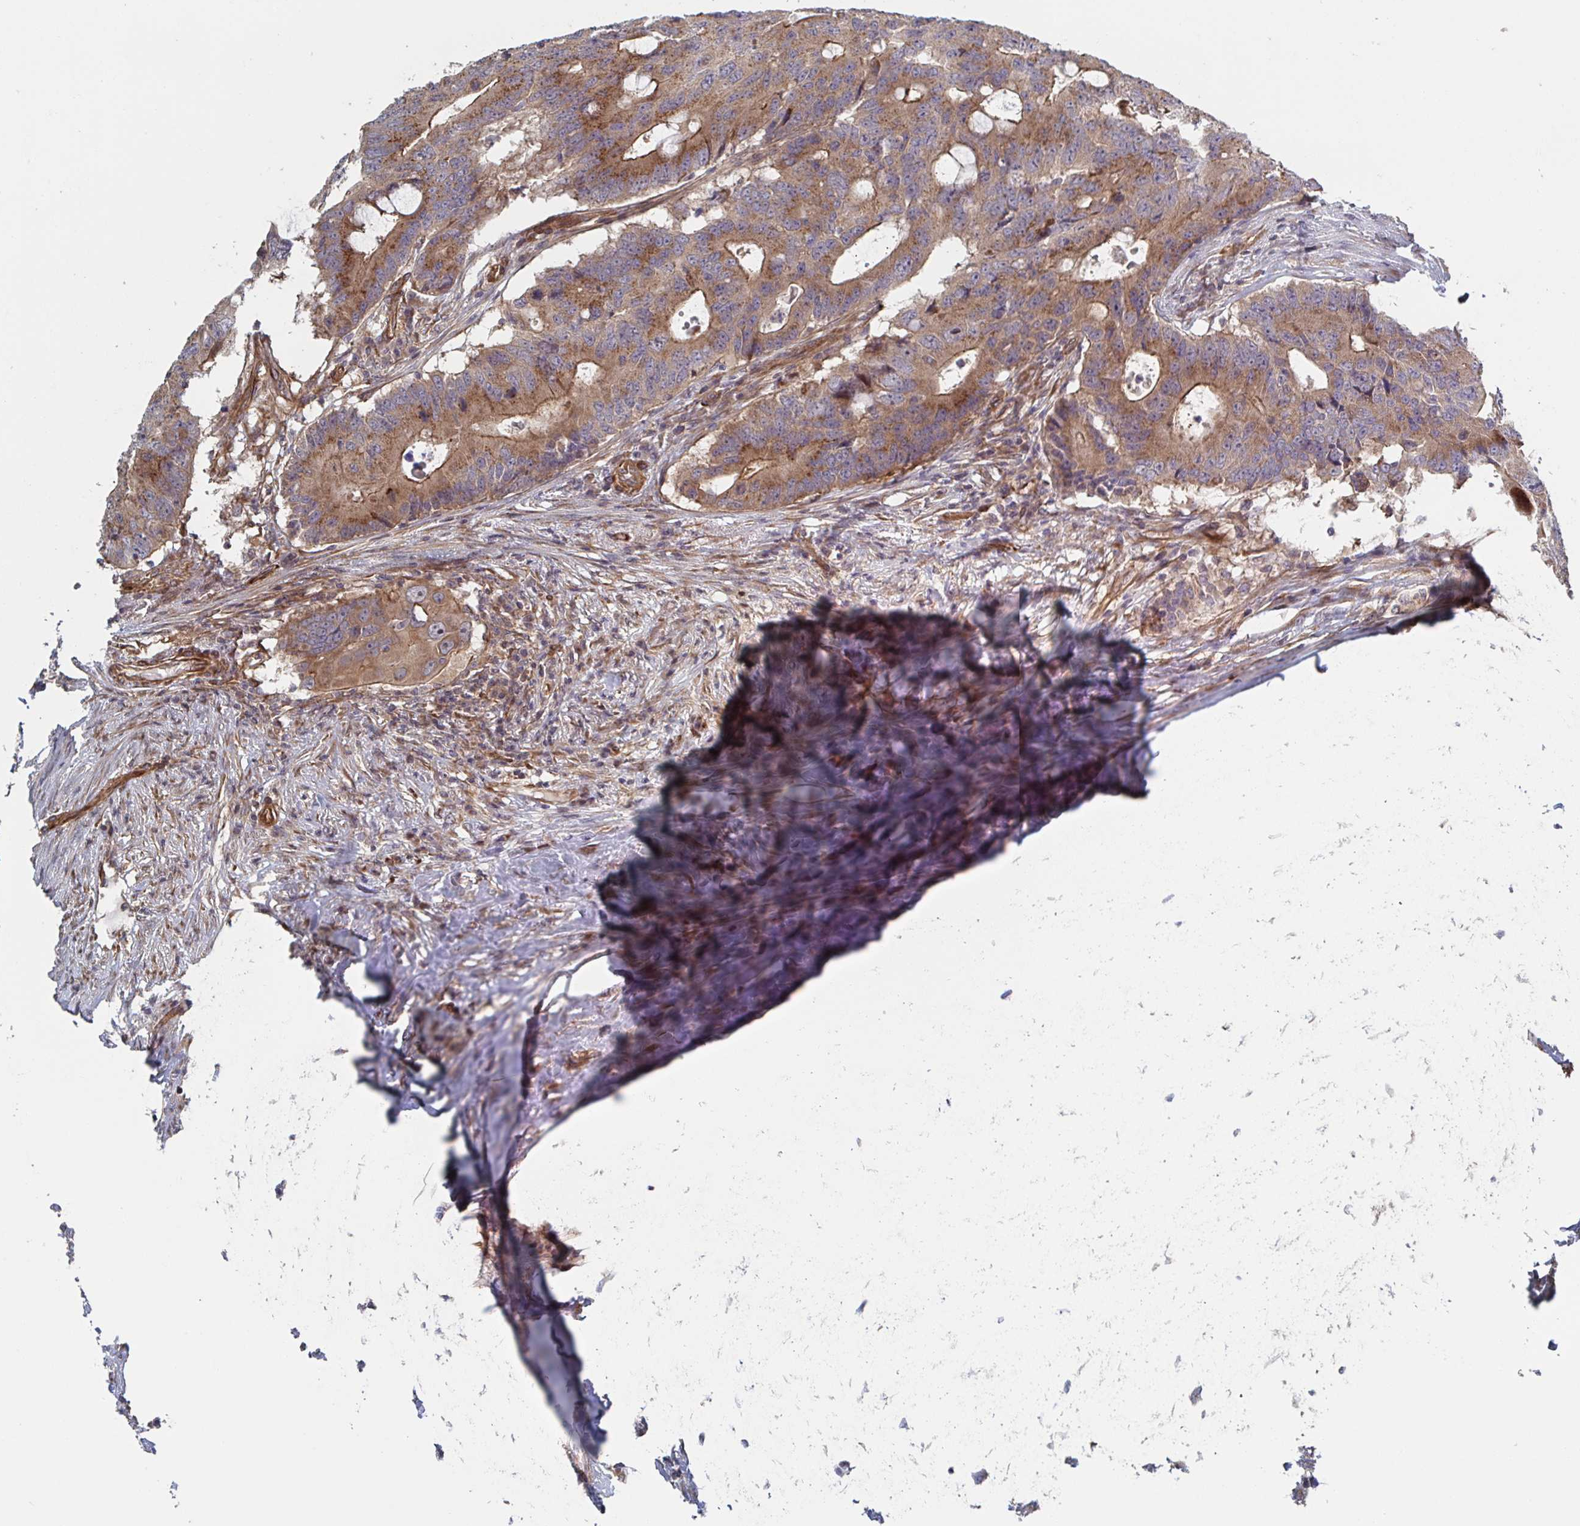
{"staining": {"intensity": "moderate", "quantity": ">75%", "location": "cytoplasmic/membranous"}, "tissue": "colorectal cancer", "cell_type": "Tumor cells", "image_type": "cancer", "snomed": [{"axis": "morphology", "description": "Adenocarcinoma, NOS"}, {"axis": "topography", "description": "Colon"}], "caption": "Protein expression by immunohistochemistry exhibits moderate cytoplasmic/membranous staining in approximately >75% of tumor cells in colorectal cancer.", "gene": "DVL3", "patient": {"sex": "male", "age": 71}}